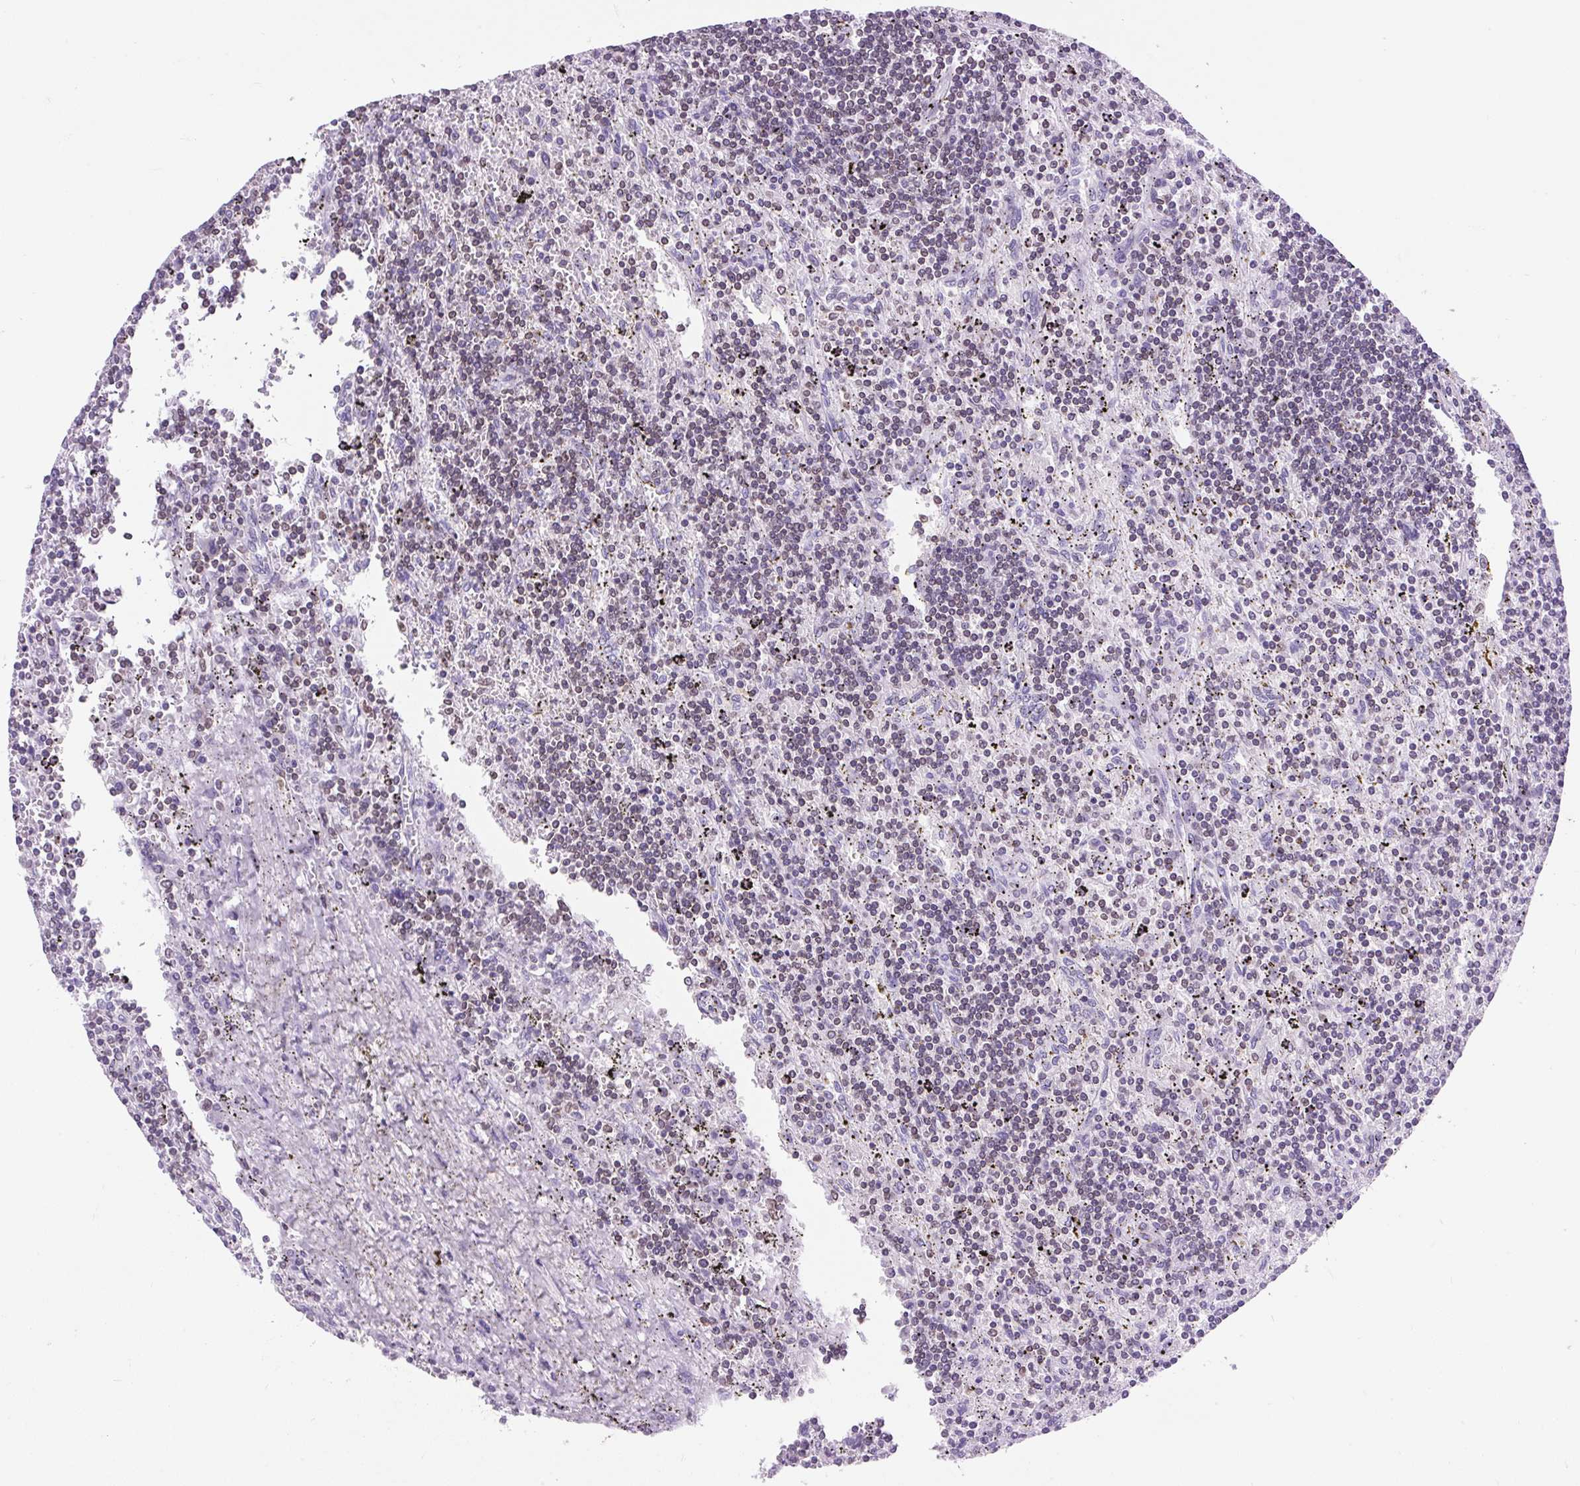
{"staining": {"intensity": "weak", "quantity": "<25%", "location": "nuclear"}, "tissue": "lymphoma", "cell_type": "Tumor cells", "image_type": "cancer", "snomed": [{"axis": "morphology", "description": "Malignant lymphoma, non-Hodgkin's type, Low grade"}, {"axis": "topography", "description": "Spleen"}], "caption": "DAB (3,3'-diaminobenzidine) immunohistochemical staining of human low-grade malignant lymphoma, non-Hodgkin's type demonstrates no significant staining in tumor cells.", "gene": "VPREB1", "patient": {"sex": "male", "age": 76}}